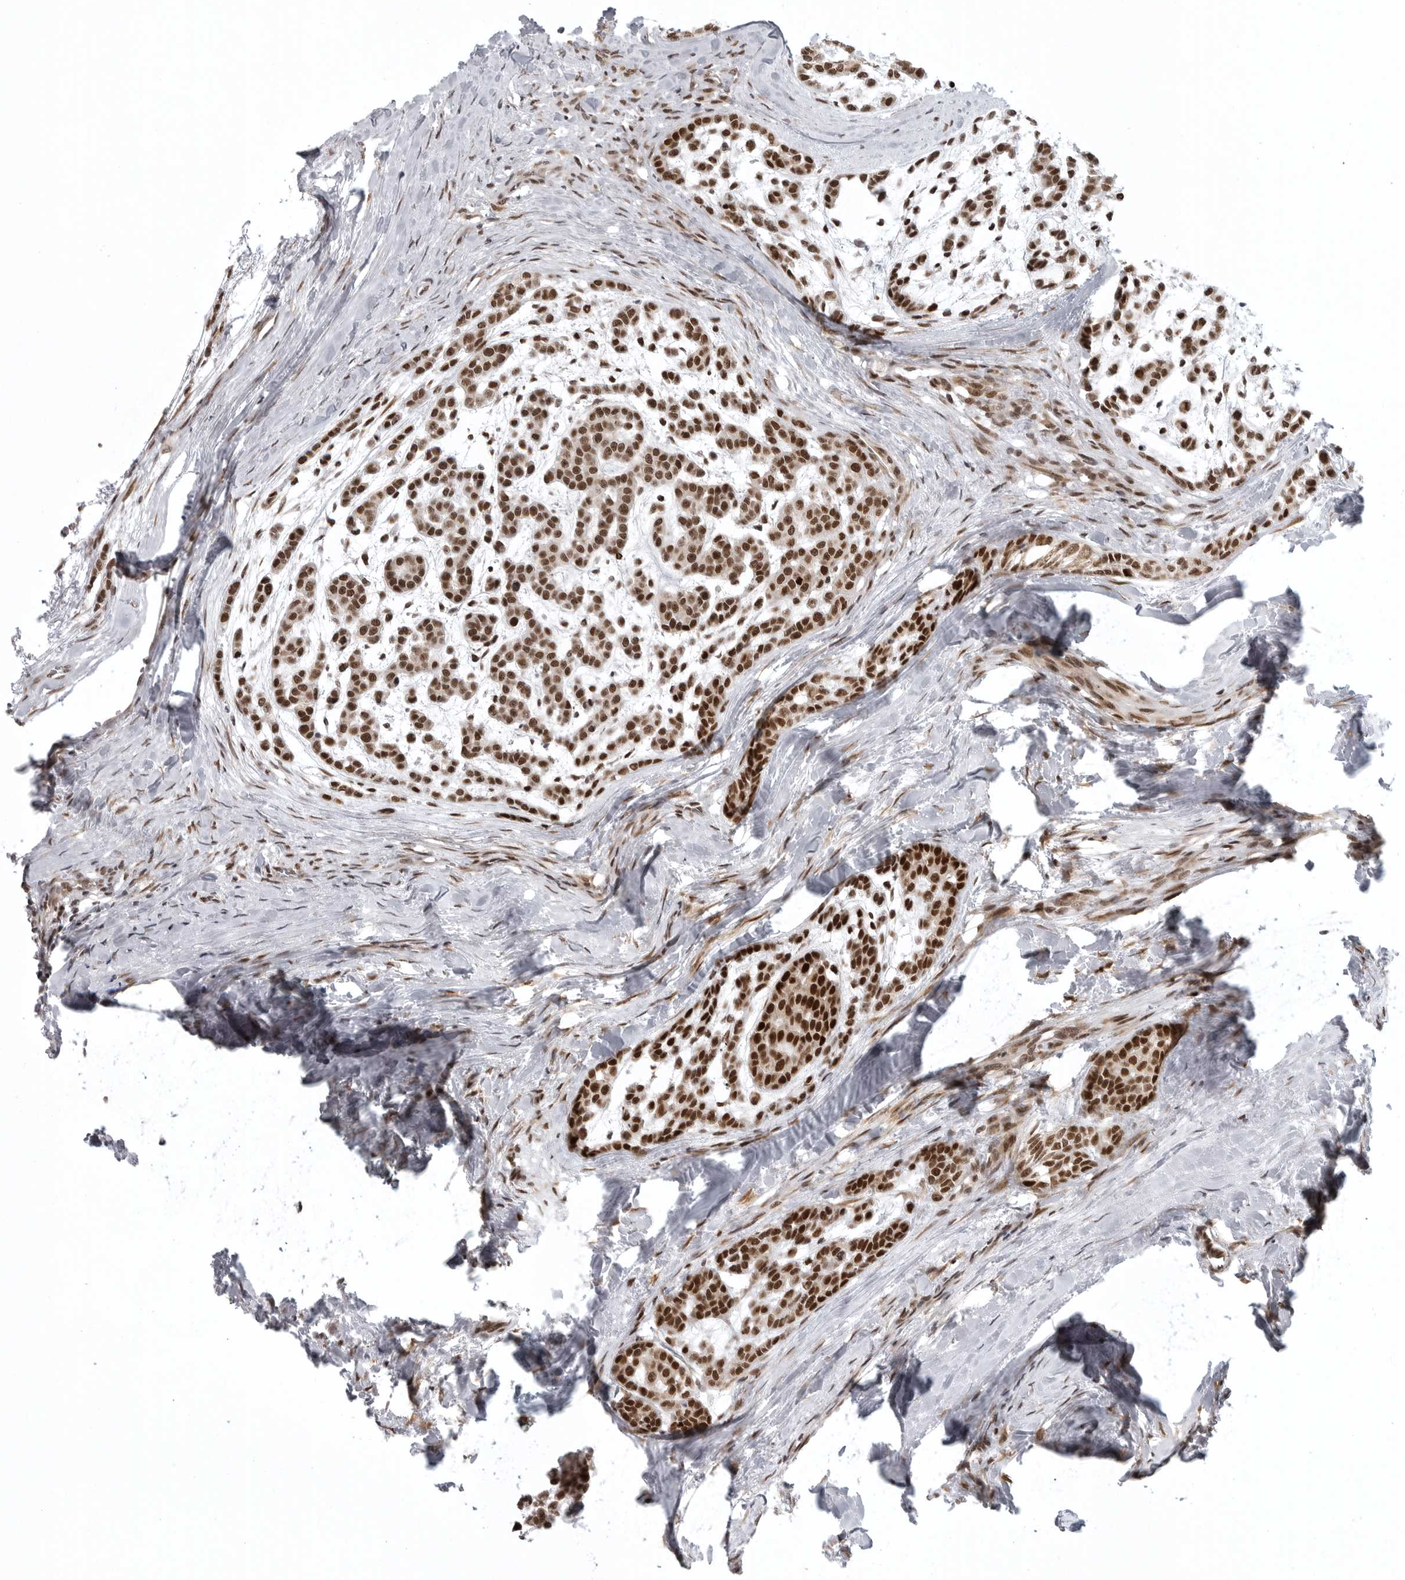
{"staining": {"intensity": "strong", "quantity": ">75%", "location": "nuclear"}, "tissue": "head and neck cancer", "cell_type": "Tumor cells", "image_type": "cancer", "snomed": [{"axis": "morphology", "description": "Adenocarcinoma, NOS"}, {"axis": "morphology", "description": "Adenoma, NOS"}, {"axis": "topography", "description": "Head-Neck"}], "caption": "A high amount of strong nuclear positivity is appreciated in approximately >75% of tumor cells in adenocarcinoma (head and neck) tissue.", "gene": "PRDM10", "patient": {"sex": "female", "age": 55}}